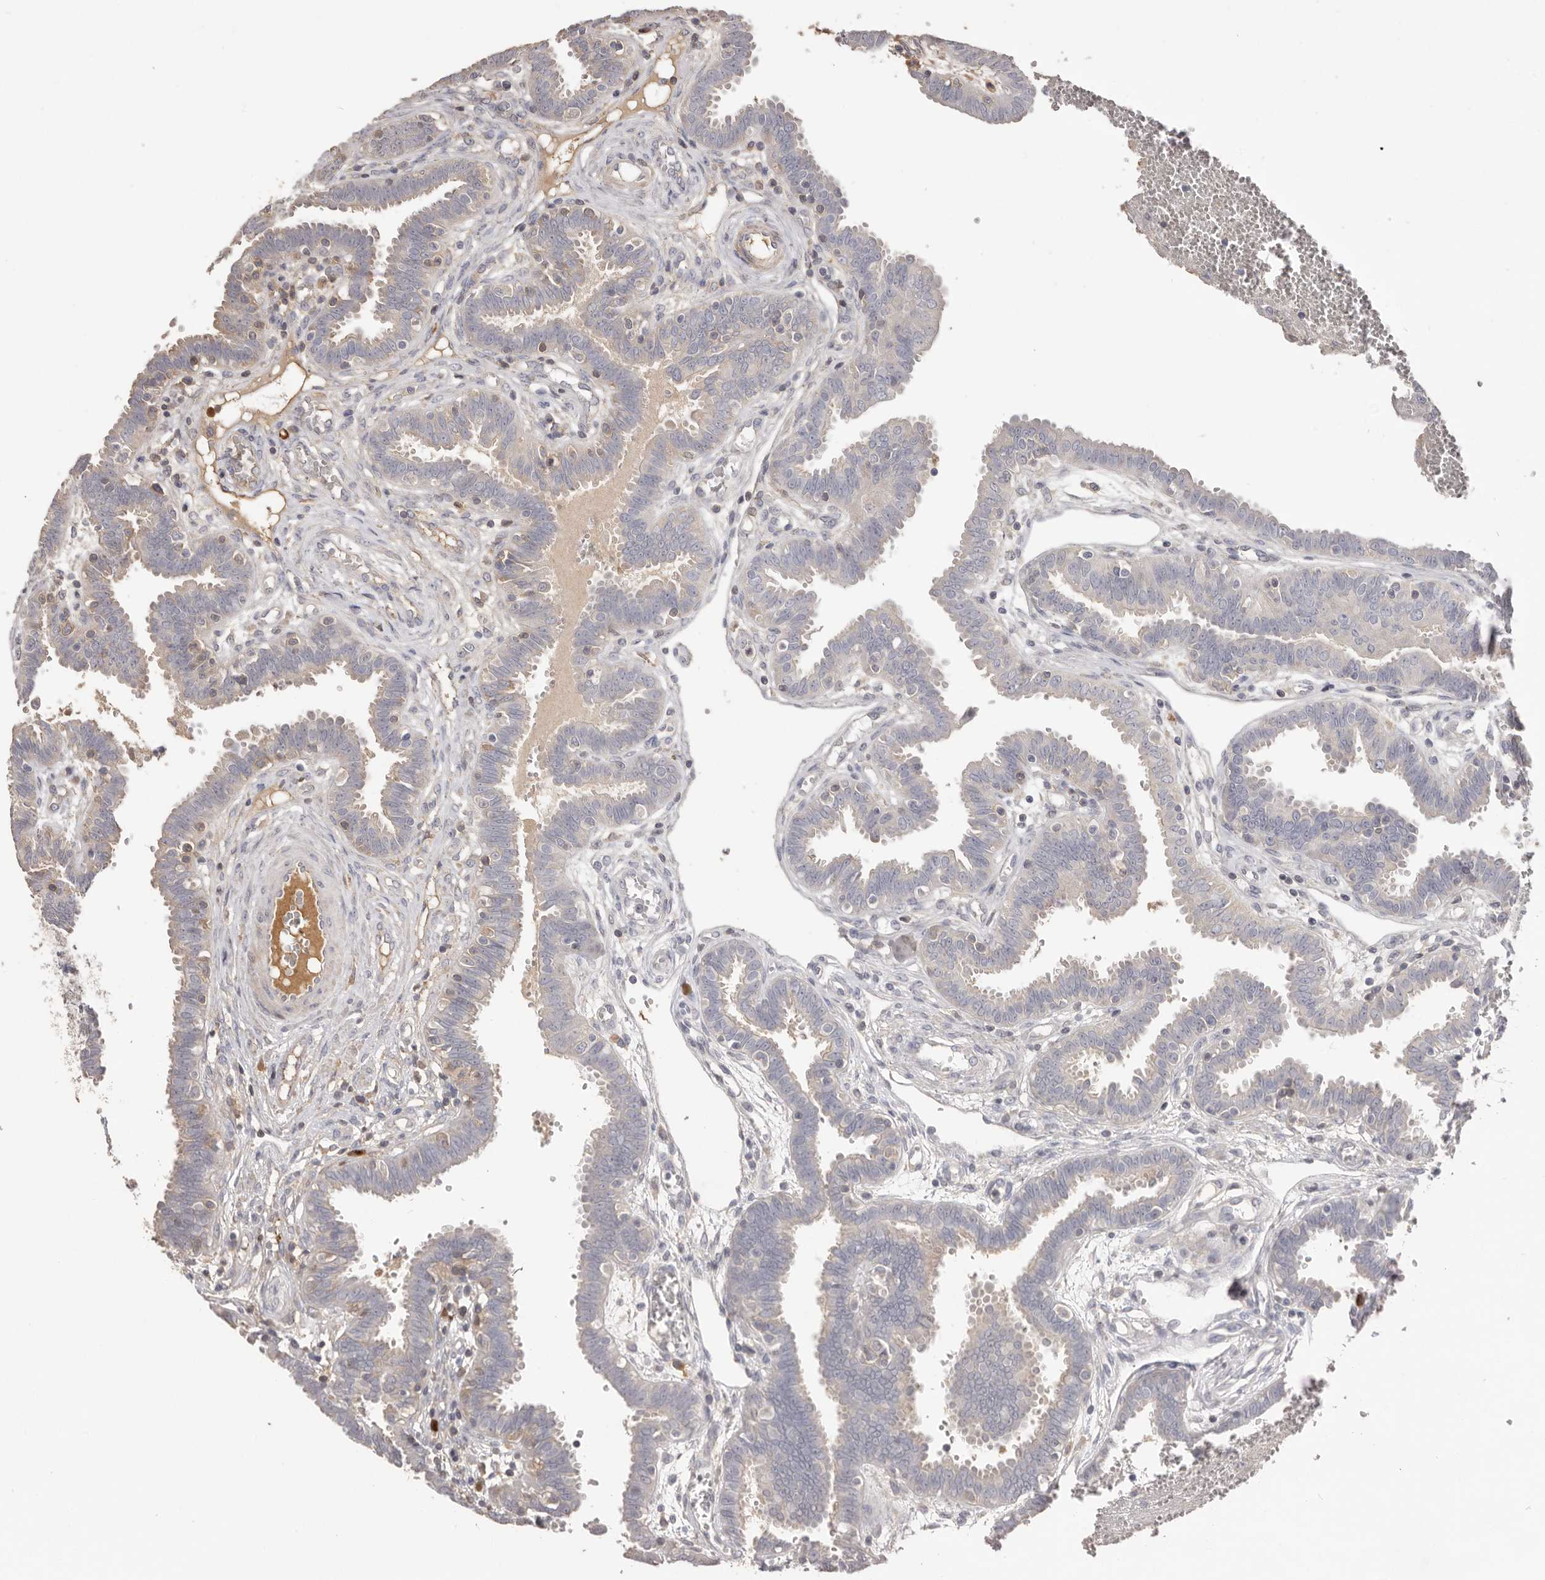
{"staining": {"intensity": "weak", "quantity": "<25%", "location": "cytoplasmic/membranous"}, "tissue": "fallopian tube", "cell_type": "Glandular cells", "image_type": "normal", "snomed": [{"axis": "morphology", "description": "Normal tissue, NOS"}, {"axis": "topography", "description": "Fallopian tube"}, {"axis": "topography", "description": "Placenta"}], "caption": "IHC of benign fallopian tube displays no positivity in glandular cells.", "gene": "HCAR2", "patient": {"sex": "female", "age": 32}}